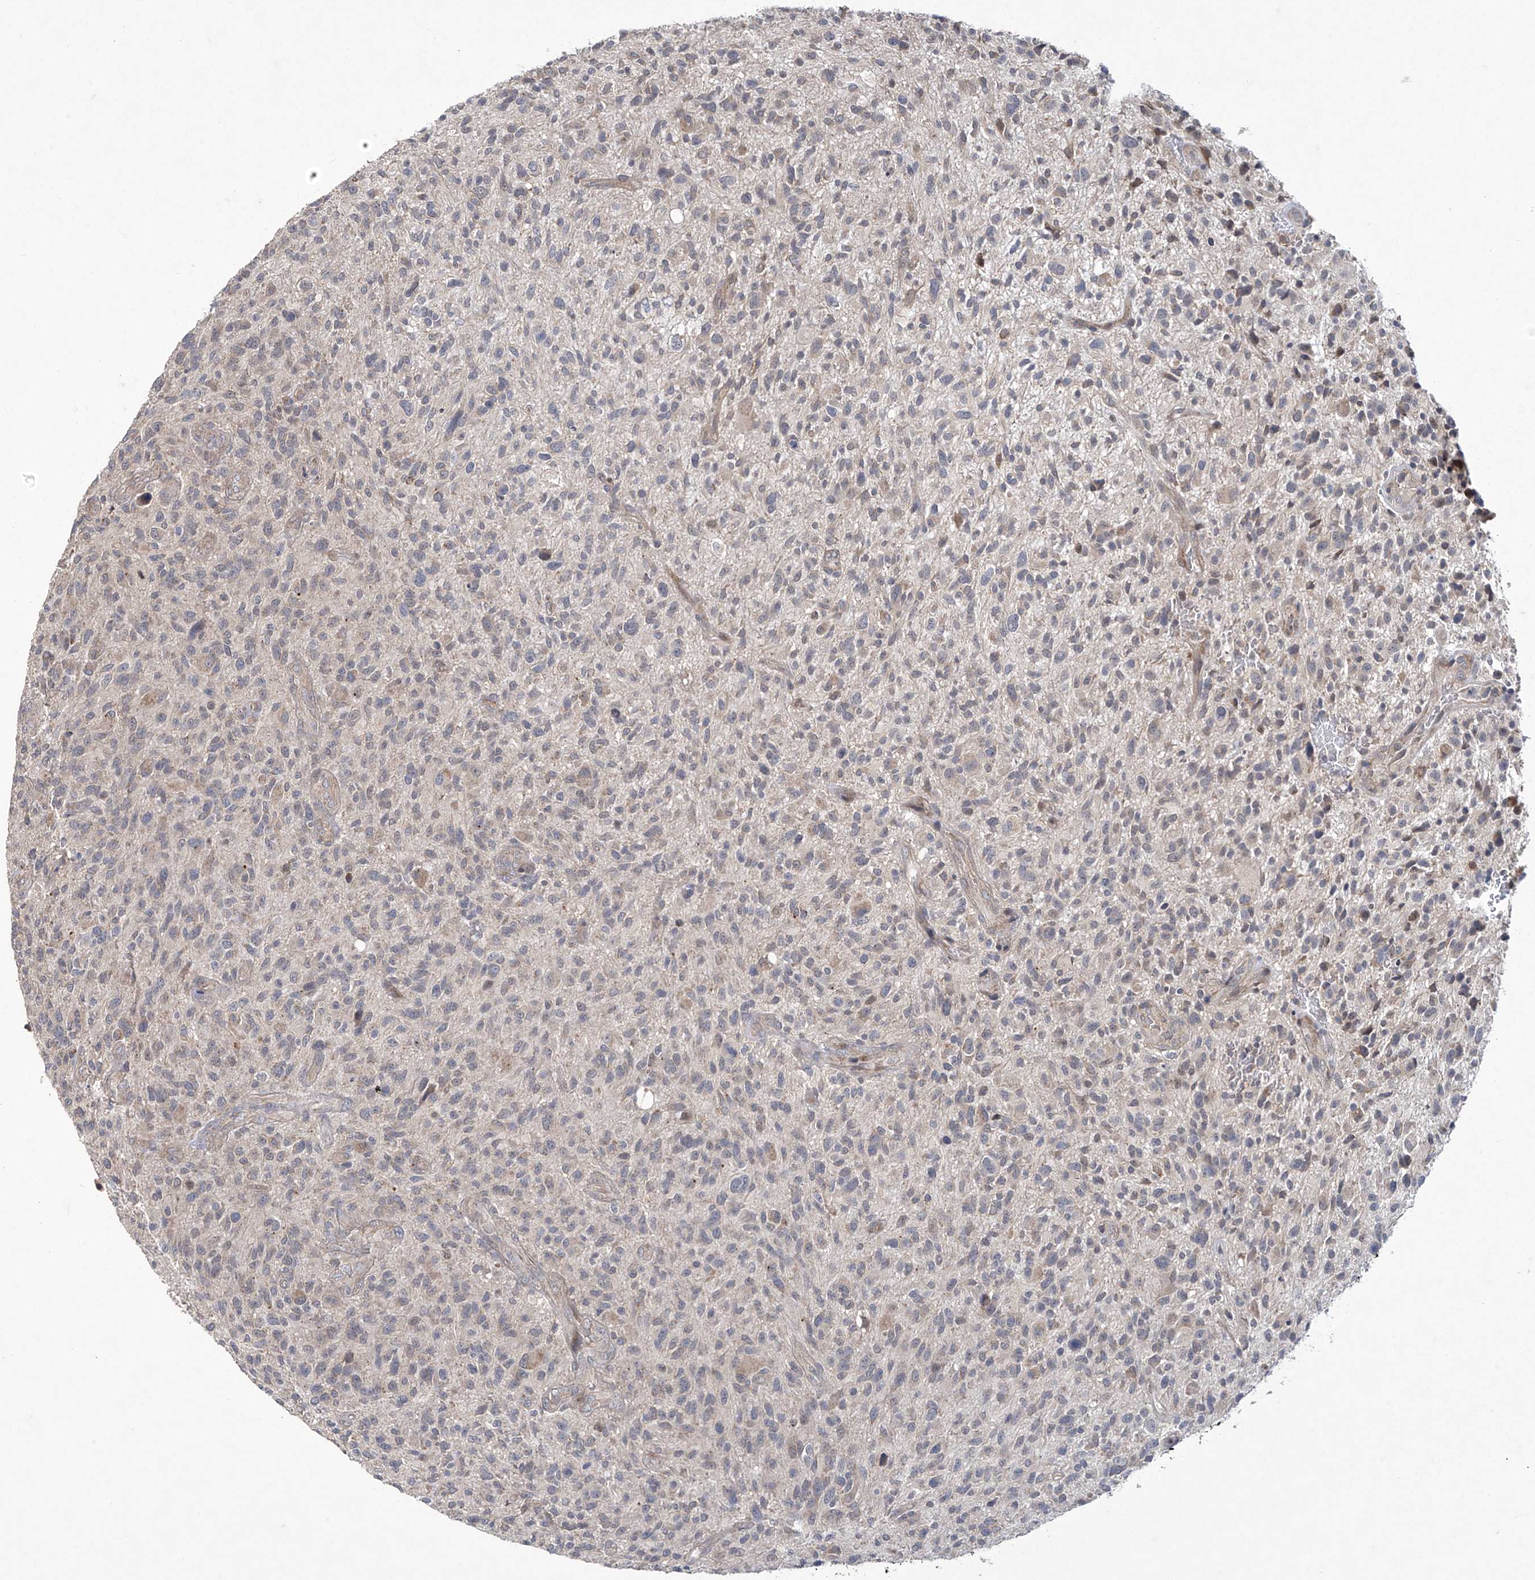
{"staining": {"intensity": "negative", "quantity": "none", "location": "none"}, "tissue": "glioma", "cell_type": "Tumor cells", "image_type": "cancer", "snomed": [{"axis": "morphology", "description": "Glioma, malignant, High grade"}, {"axis": "topography", "description": "Brain"}], "caption": "There is no significant expression in tumor cells of glioma.", "gene": "TRIM60", "patient": {"sex": "male", "age": 47}}